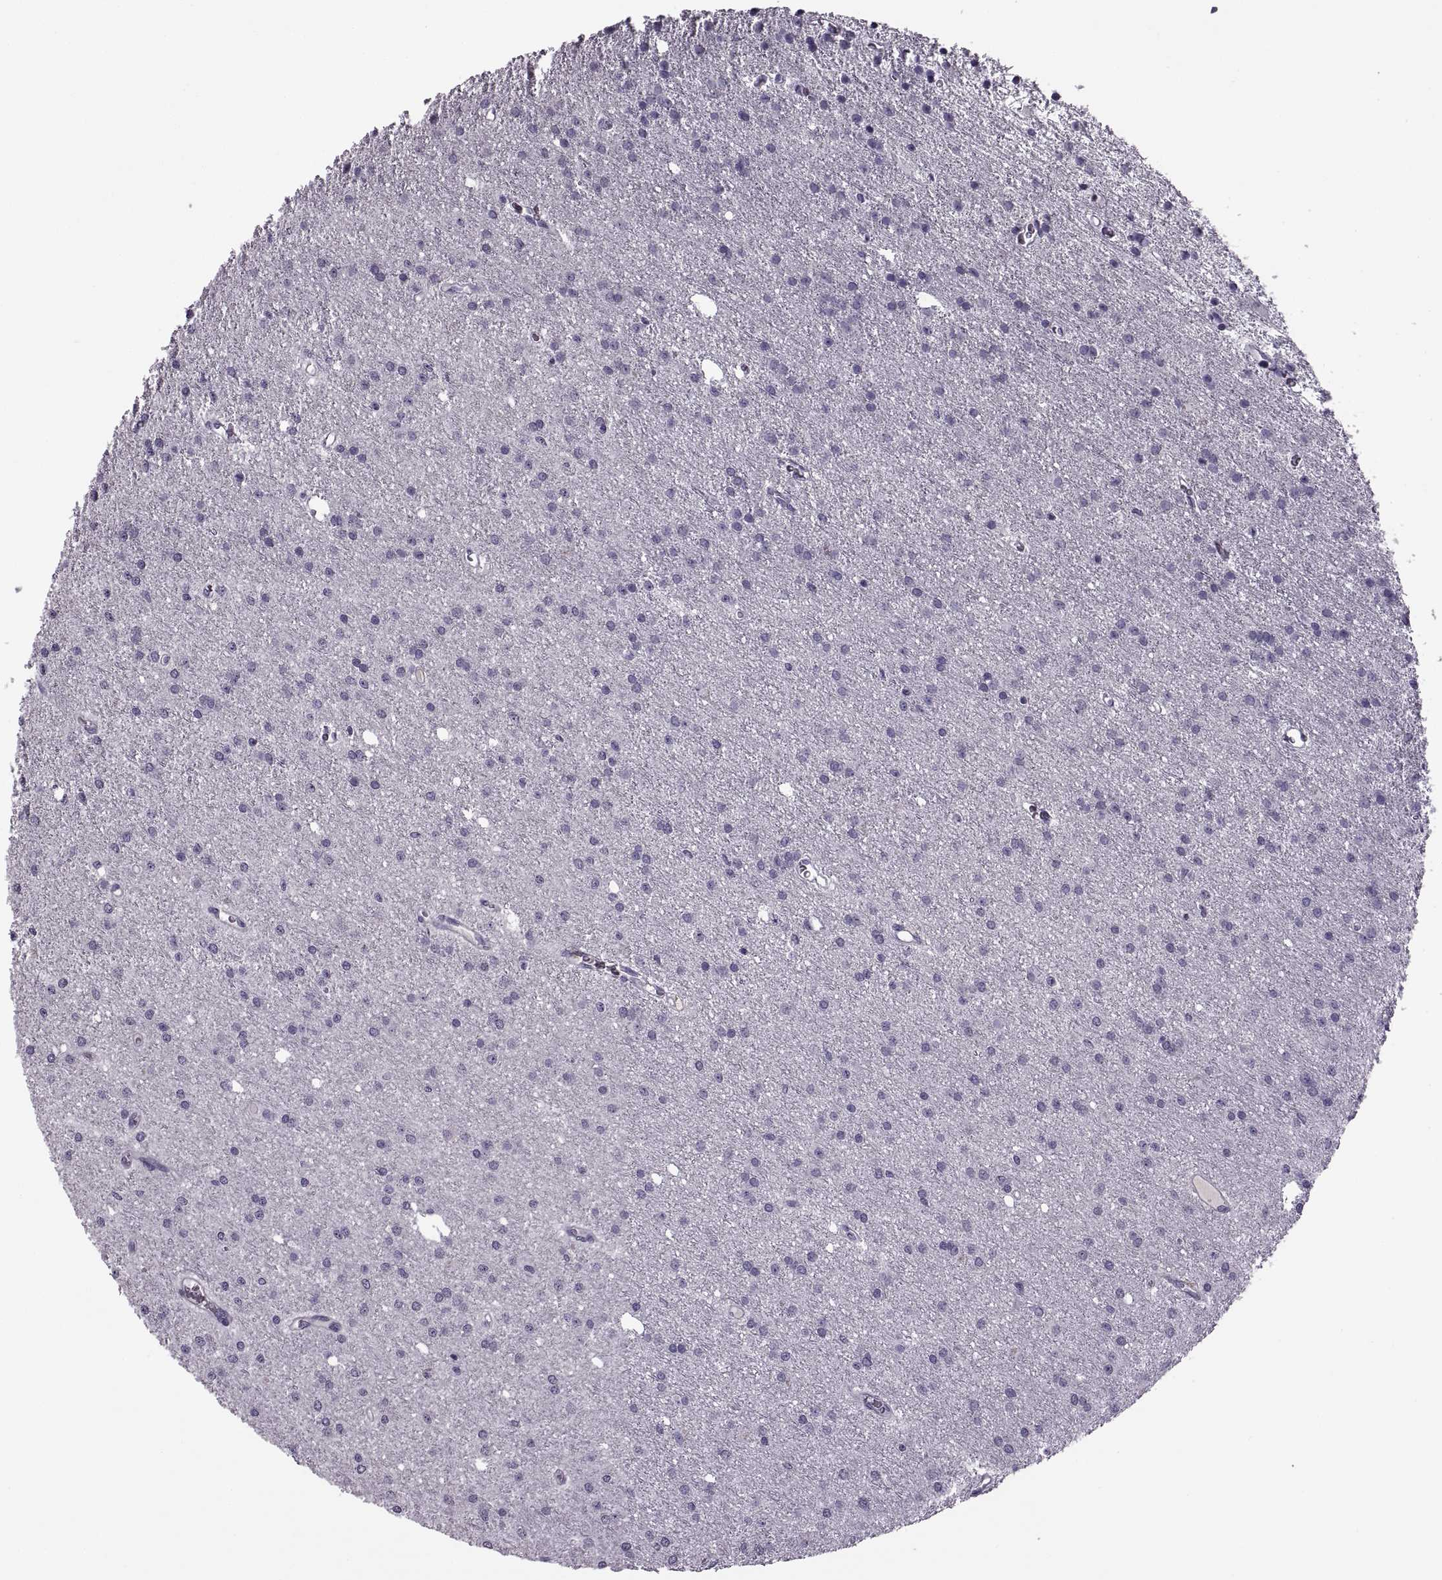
{"staining": {"intensity": "negative", "quantity": "none", "location": "none"}, "tissue": "glioma", "cell_type": "Tumor cells", "image_type": "cancer", "snomed": [{"axis": "morphology", "description": "Glioma, malignant, Low grade"}, {"axis": "topography", "description": "Brain"}], "caption": "Glioma stained for a protein using immunohistochemistry (IHC) displays no positivity tumor cells.", "gene": "RSPH6A", "patient": {"sex": "male", "age": 27}}